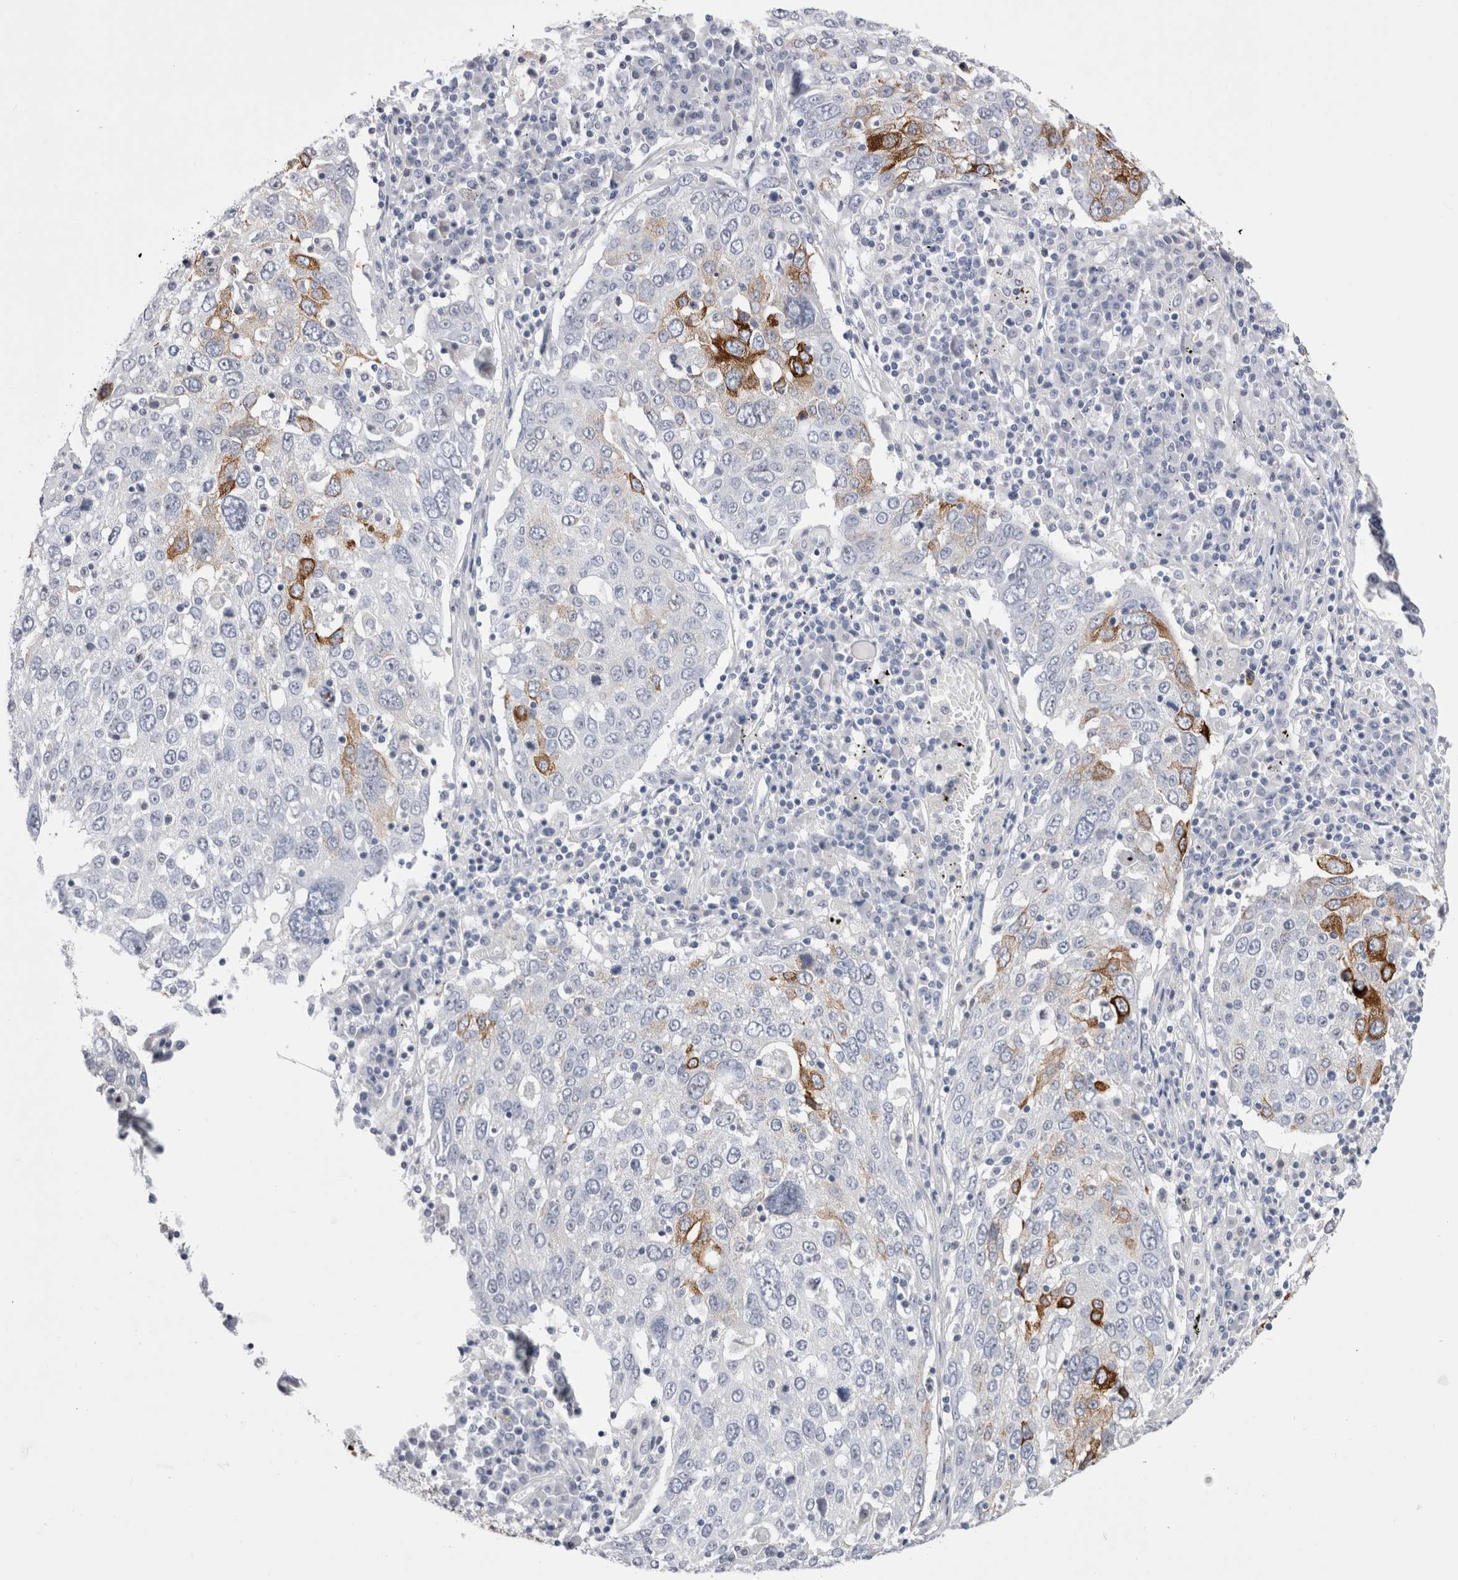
{"staining": {"intensity": "strong", "quantity": "<25%", "location": "cytoplasmic/membranous"}, "tissue": "lung cancer", "cell_type": "Tumor cells", "image_type": "cancer", "snomed": [{"axis": "morphology", "description": "Squamous cell carcinoma, NOS"}, {"axis": "topography", "description": "Lung"}], "caption": "Immunohistochemistry (IHC) of squamous cell carcinoma (lung) displays medium levels of strong cytoplasmic/membranous staining in approximately <25% of tumor cells. The protein is shown in brown color, while the nuclei are stained blue.", "gene": "PWP2", "patient": {"sex": "male", "age": 65}}